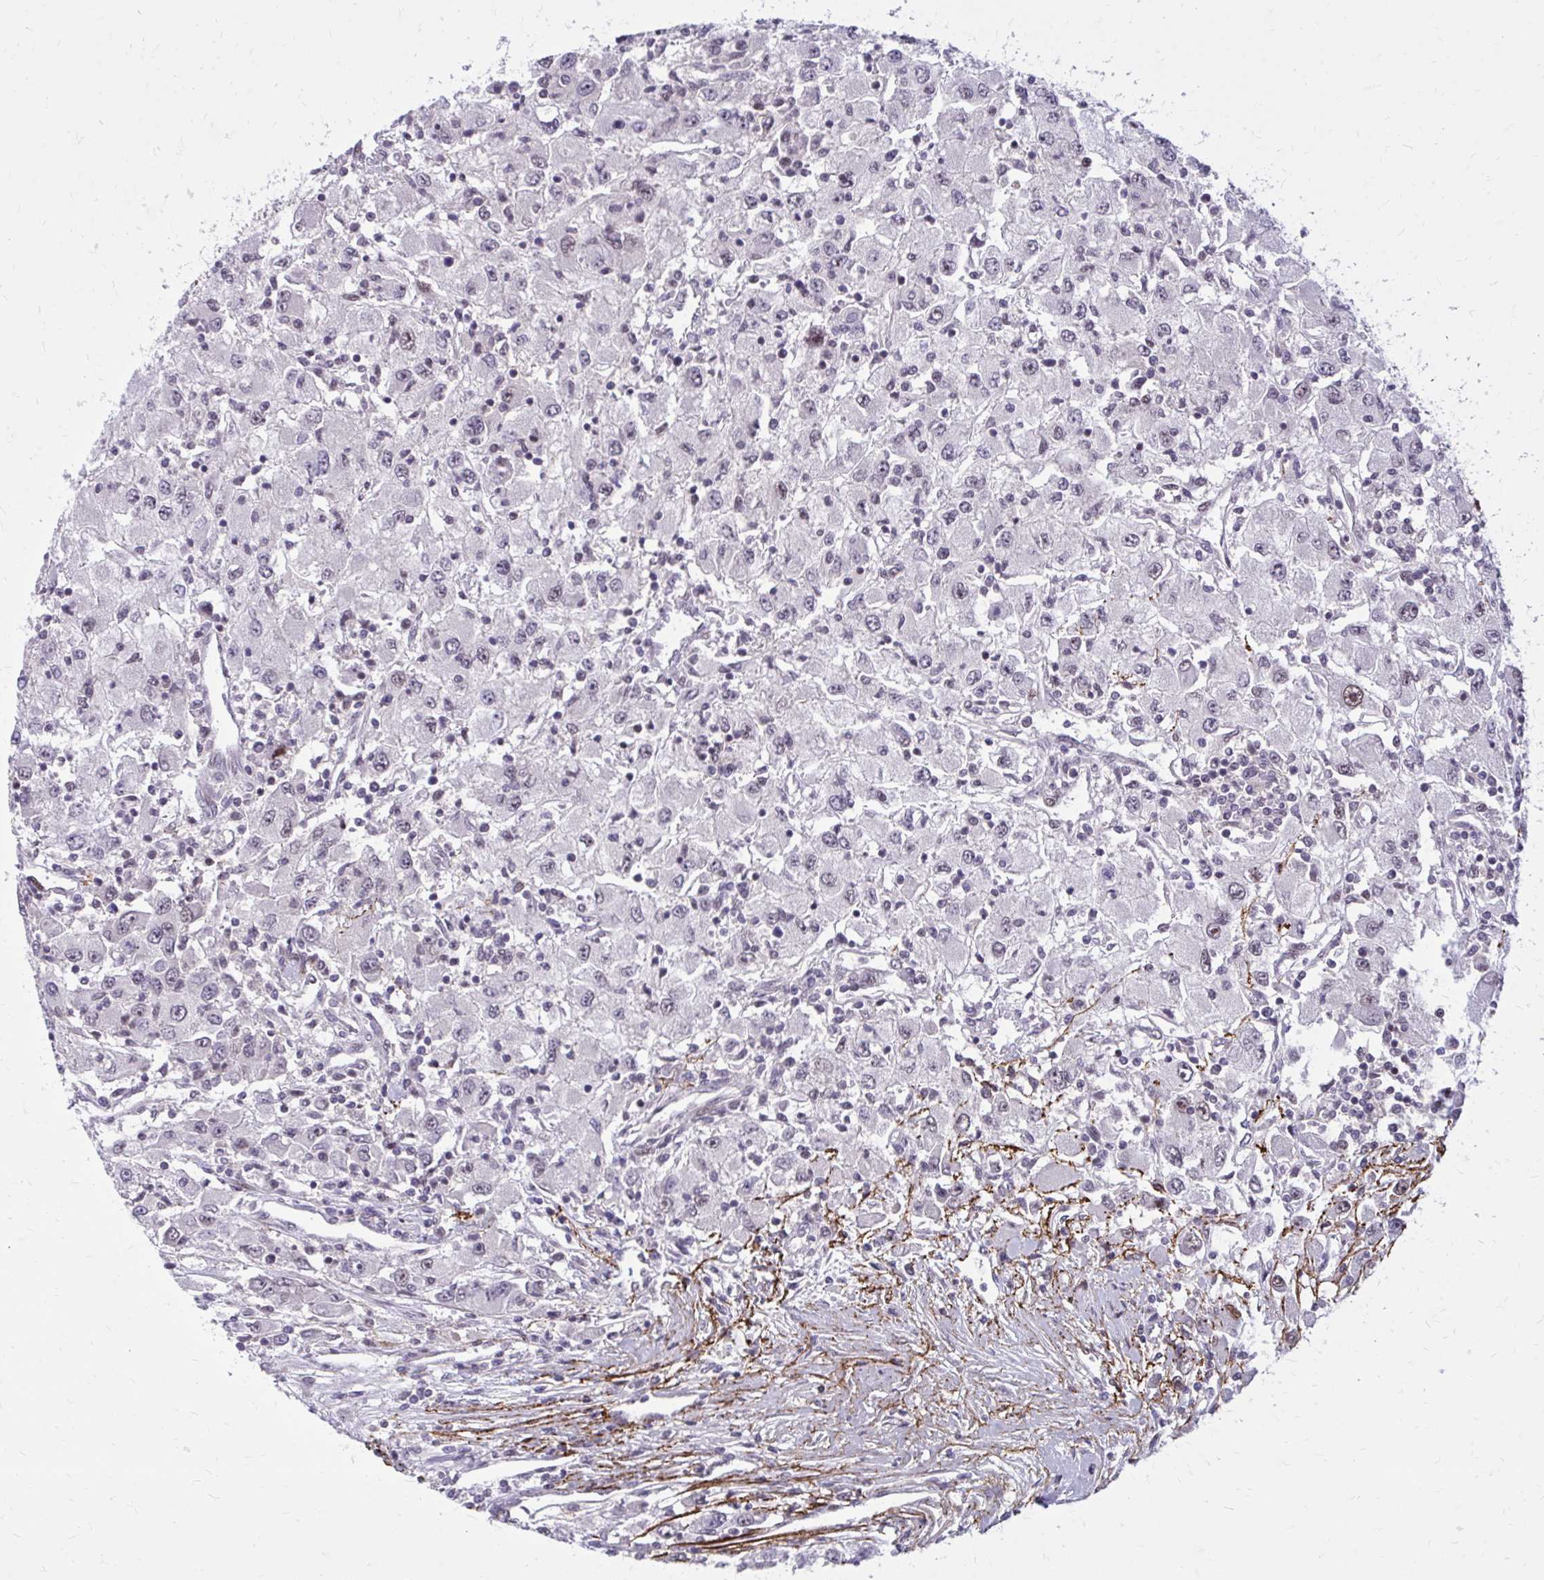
{"staining": {"intensity": "moderate", "quantity": "<25%", "location": "nuclear"}, "tissue": "renal cancer", "cell_type": "Tumor cells", "image_type": "cancer", "snomed": [{"axis": "morphology", "description": "Adenocarcinoma, NOS"}, {"axis": "topography", "description": "Kidney"}], "caption": "This micrograph demonstrates renal cancer (adenocarcinoma) stained with immunohistochemistry (IHC) to label a protein in brown. The nuclear of tumor cells show moderate positivity for the protein. Nuclei are counter-stained blue.", "gene": "PSME4", "patient": {"sex": "female", "age": 67}}